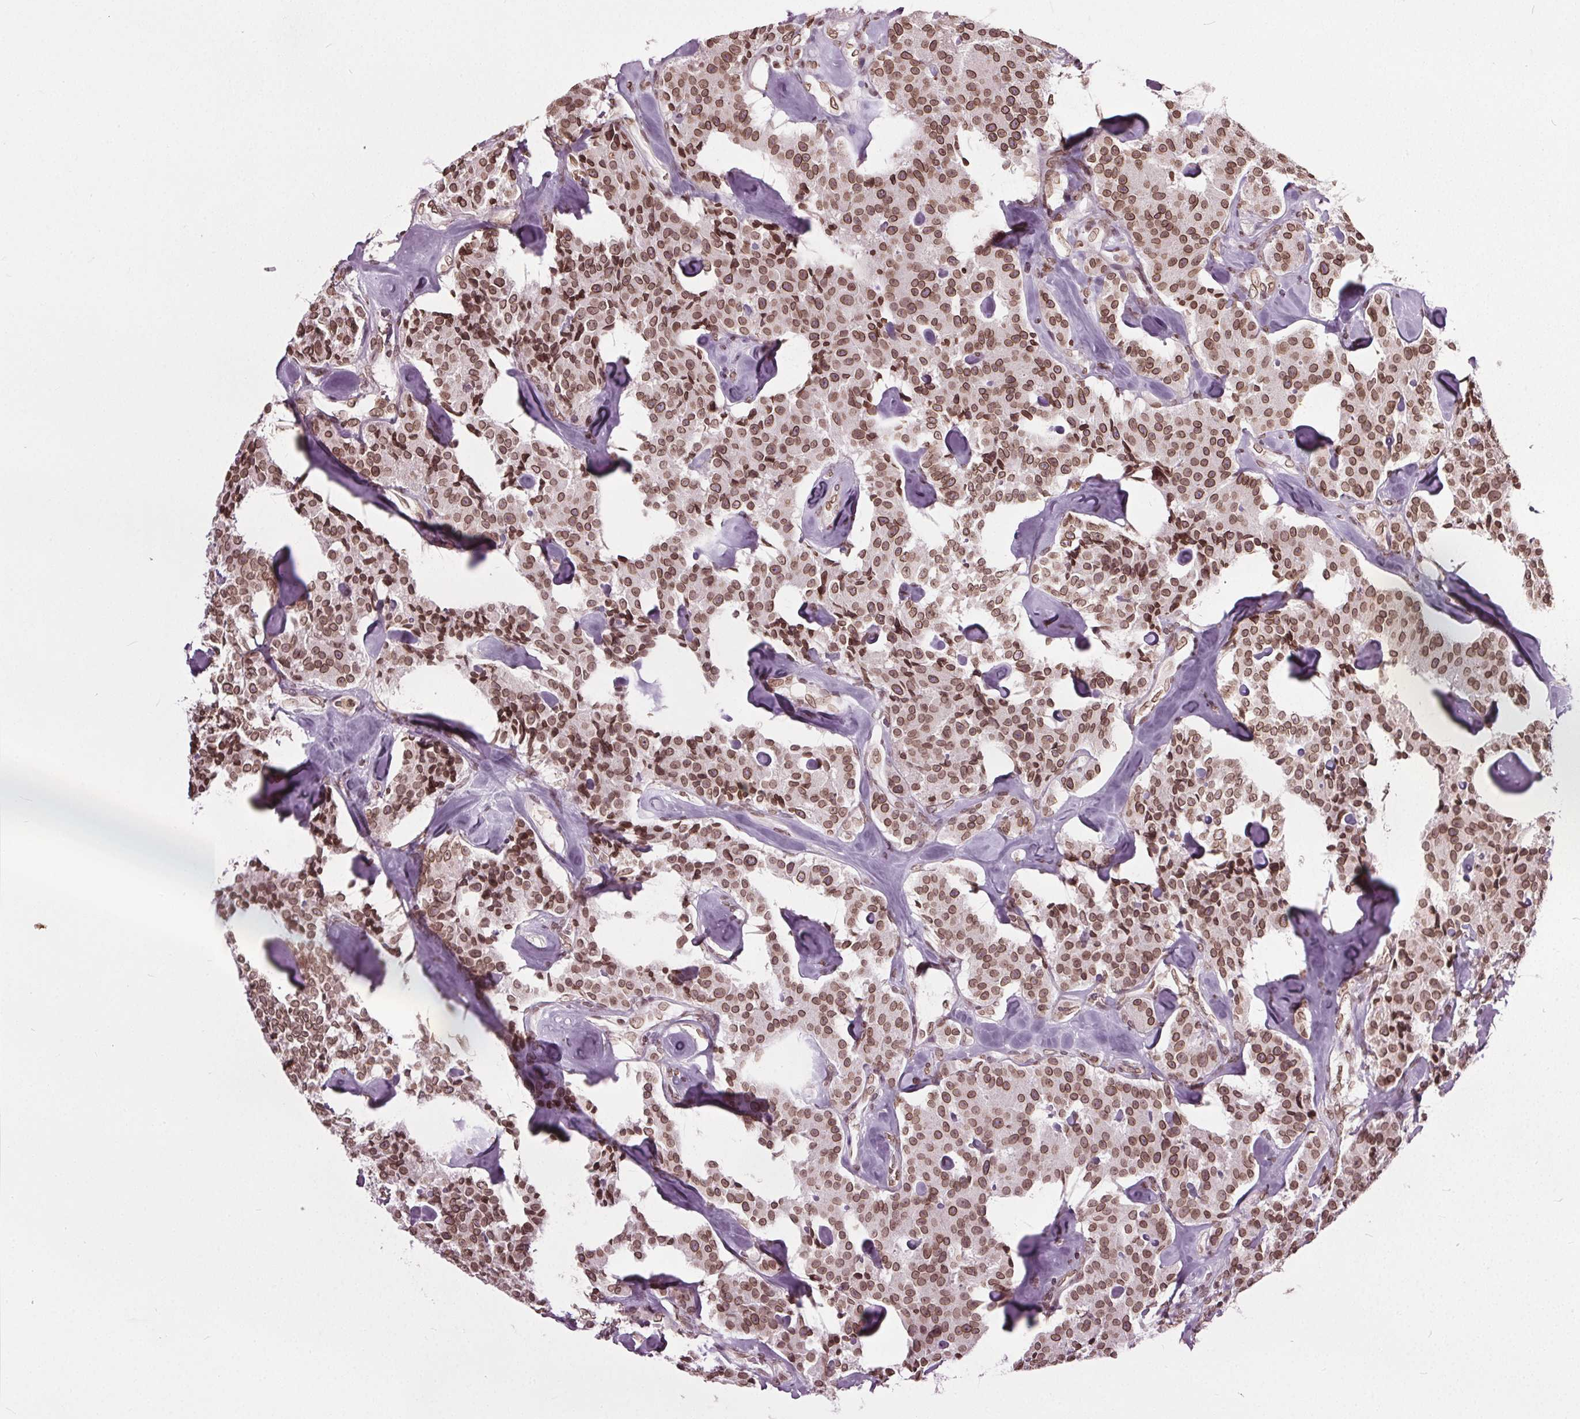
{"staining": {"intensity": "moderate", "quantity": ">75%", "location": "cytoplasmic/membranous,nuclear"}, "tissue": "carcinoid", "cell_type": "Tumor cells", "image_type": "cancer", "snomed": [{"axis": "morphology", "description": "Carcinoid, malignant, NOS"}, {"axis": "topography", "description": "Pancreas"}], "caption": "Carcinoid stained with DAB IHC reveals medium levels of moderate cytoplasmic/membranous and nuclear expression in approximately >75% of tumor cells.", "gene": "TTC39C", "patient": {"sex": "male", "age": 41}}